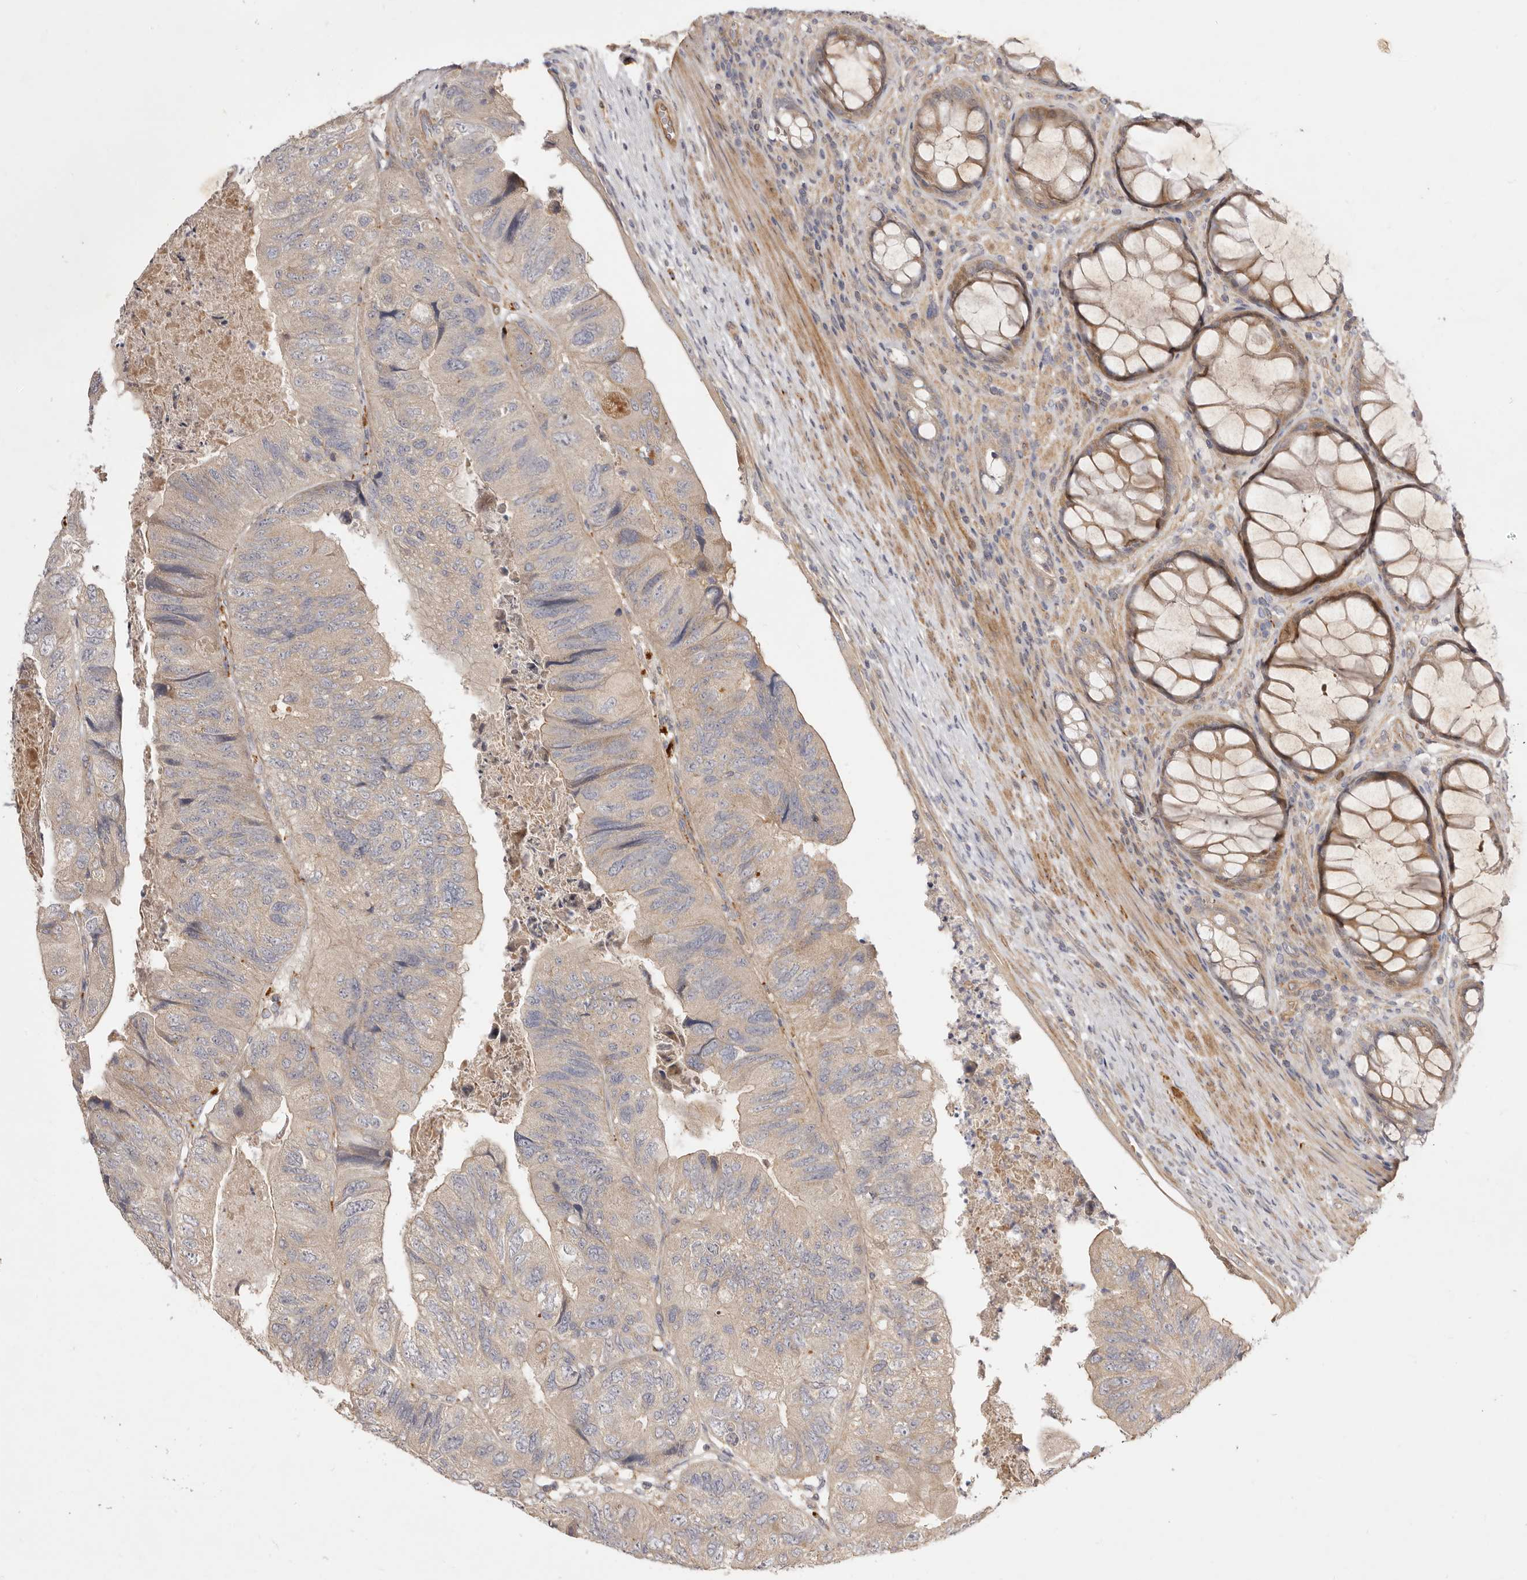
{"staining": {"intensity": "weak", "quantity": ">75%", "location": "cytoplasmic/membranous"}, "tissue": "colorectal cancer", "cell_type": "Tumor cells", "image_type": "cancer", "snomed": [{"axis": "morphology", "description": "Adenocarcinoma, NOS"}, {"axis": "topography", "description": "Rectum"}], "caption": "Immunohistochemistry (IHC) micrograph of neoplastic tissue: colorectal cancer stained using IHC demonstrates low levels of weak protein expression localized specifically in the cytoplasmic/membranous of tumor cells, appearing as a cytoplasmic/membranous brown color.", "gene": "ADAMTS9", "patient": {"sex": "male", "age": 63}}